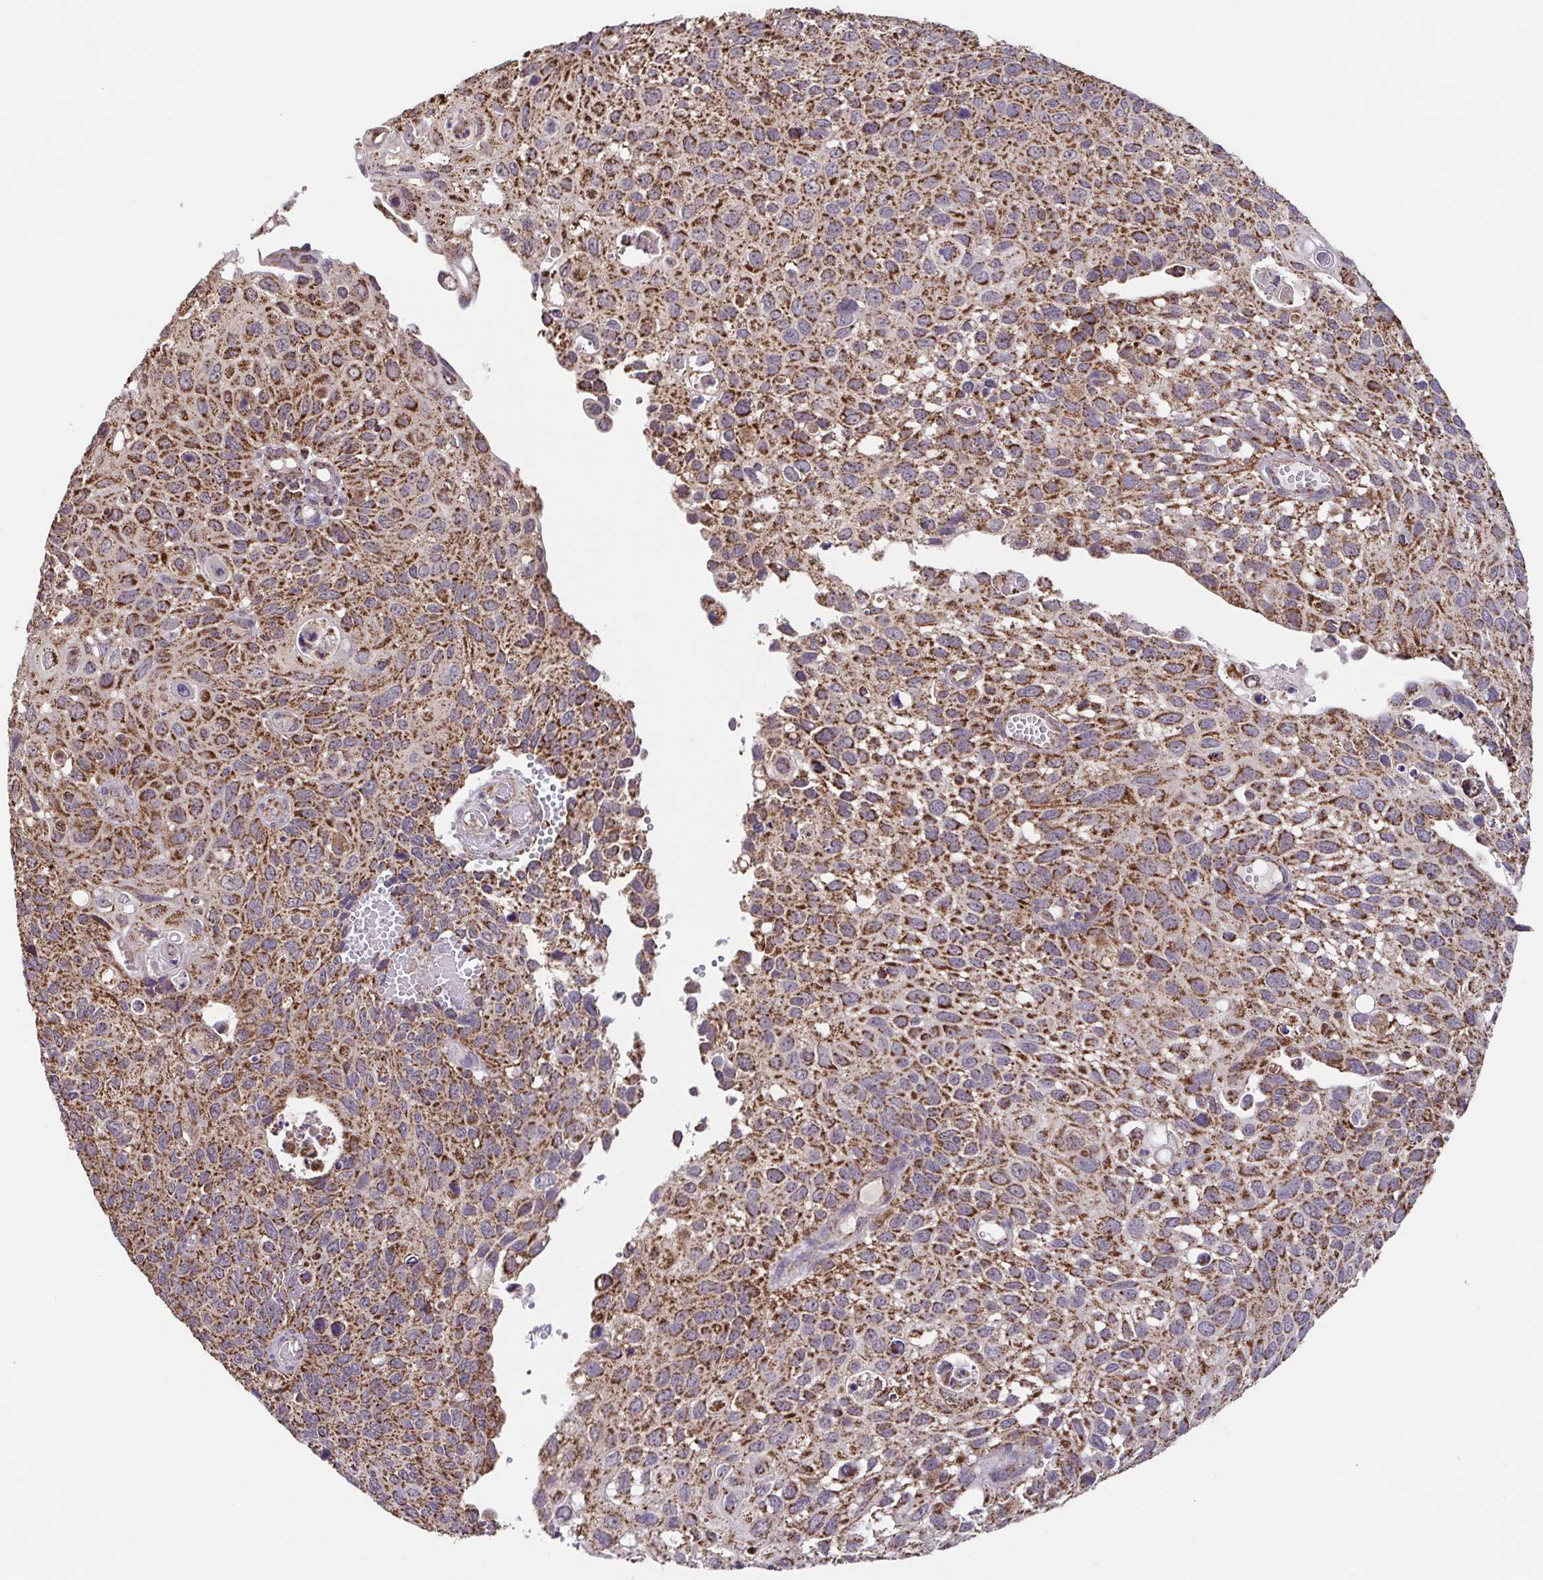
{"staining": {"intensity": "strong", "quantity": ">75%", "location": "cytoplasmic/membranous"}, "tissue": "cervical cancer", "cell_type": "Tumor cells", "image_type": "cancer", "snomed": [{"axis": "morphology", "description": "Squamous cell carcinoma, NOS"}, {"axis": "topography", "description": "Cervix"}], "caption": "Cervical squamous cell carcinoma stained for a protein exhibits strong cytoplasmic/membranous positivity in tumor cells. The protein of interest is shown in brown color, while the nuclei are stained blue.", "gene": "DIP2B", "patient": {"sex": "female", "age": 70}}